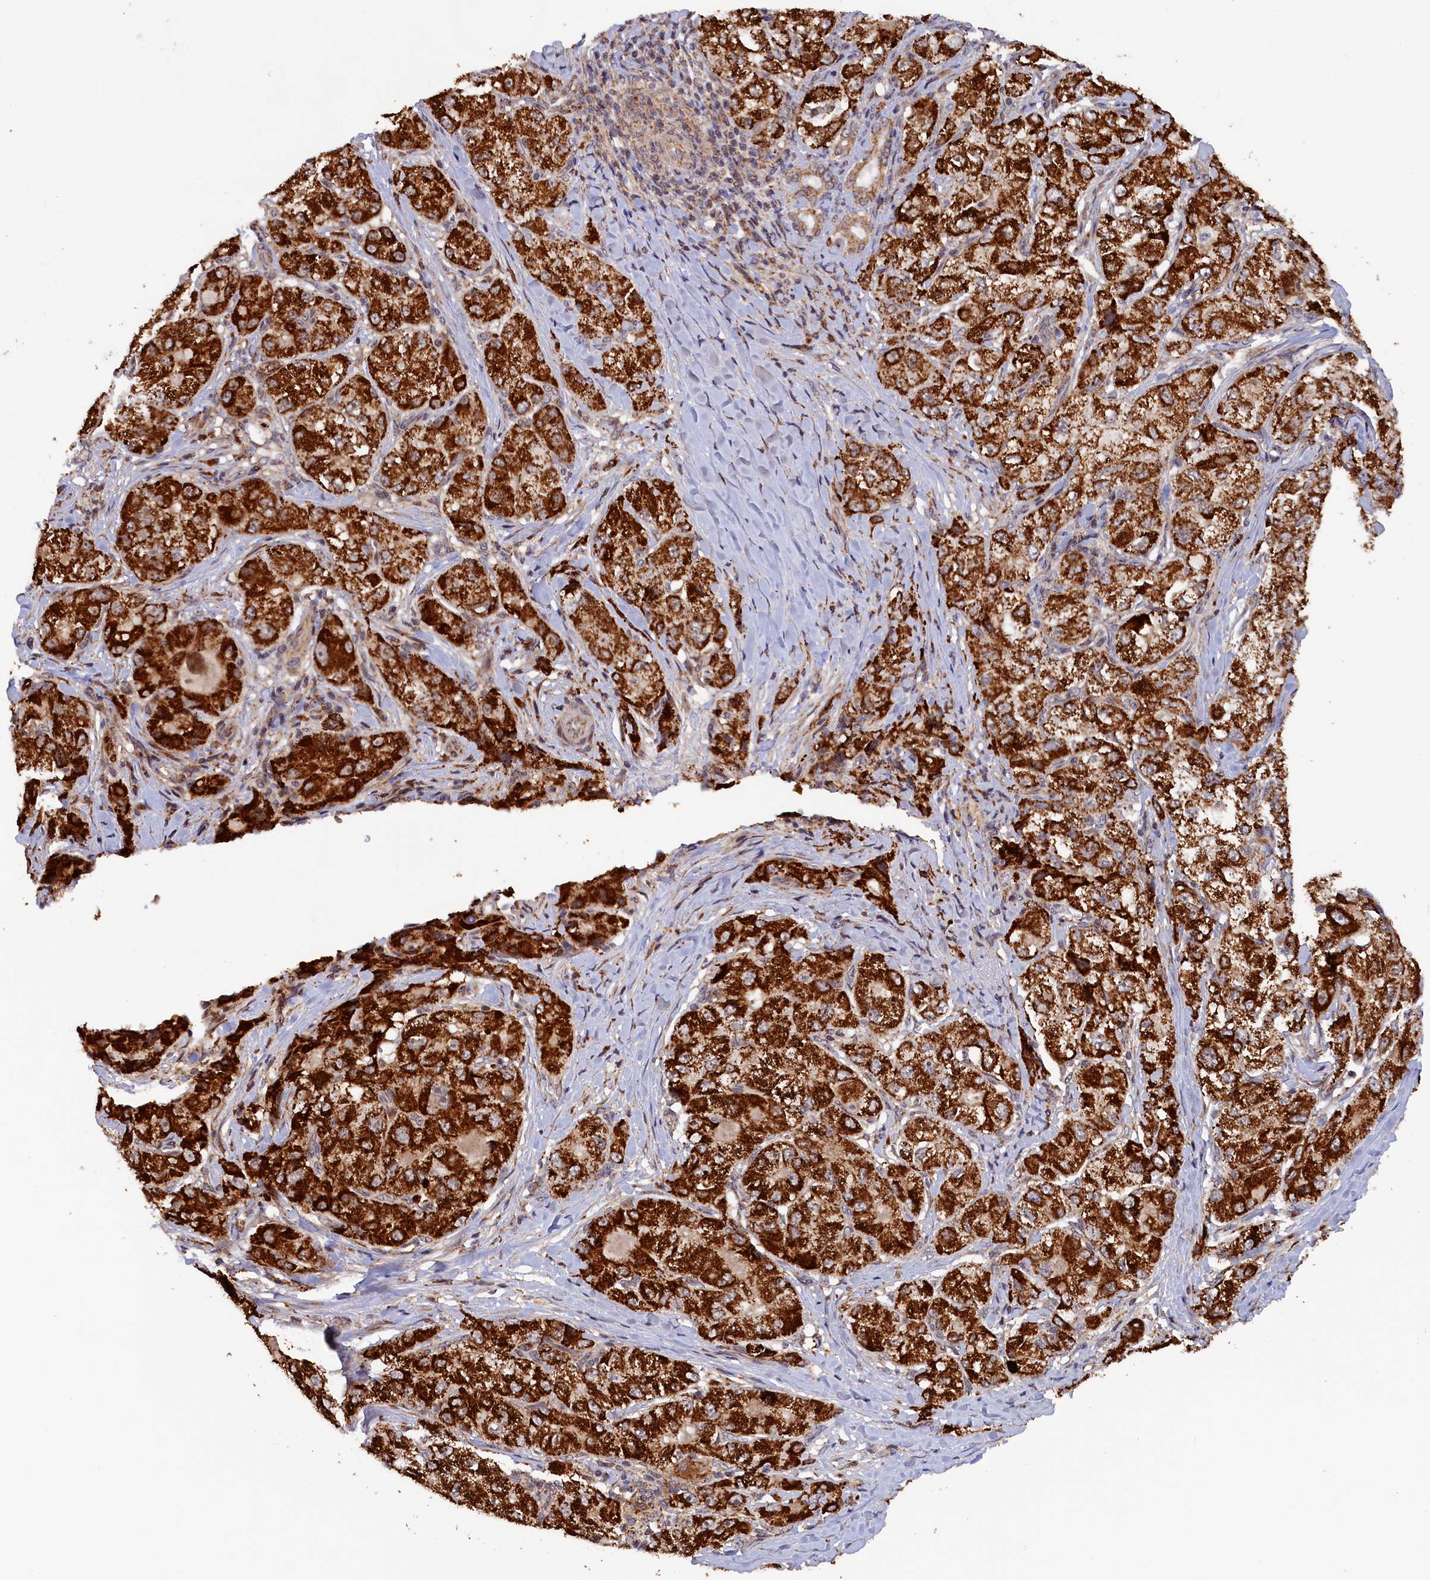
{"staining": {"intensity": "strong", "quantity": ">75%", "location": "cytoplasmic/membranous"}, "tissue": "liver cancer", "cell_type": "Tumor cells", "image_type": "cancer", "snomed": [{"axis": "morphology", "description": "Carcinoma, Hepatocellular, NOS"}, {"axis": "topography", "description": "Liver"}], "caption": "An image of hepatocellular carcinoma (liver) stained for a protein exhibits strong cytoplasmic/membranous brown staining in tumor cells.", "gene": "DUS3L", "patient": {"sex": "male", "age": 80}}